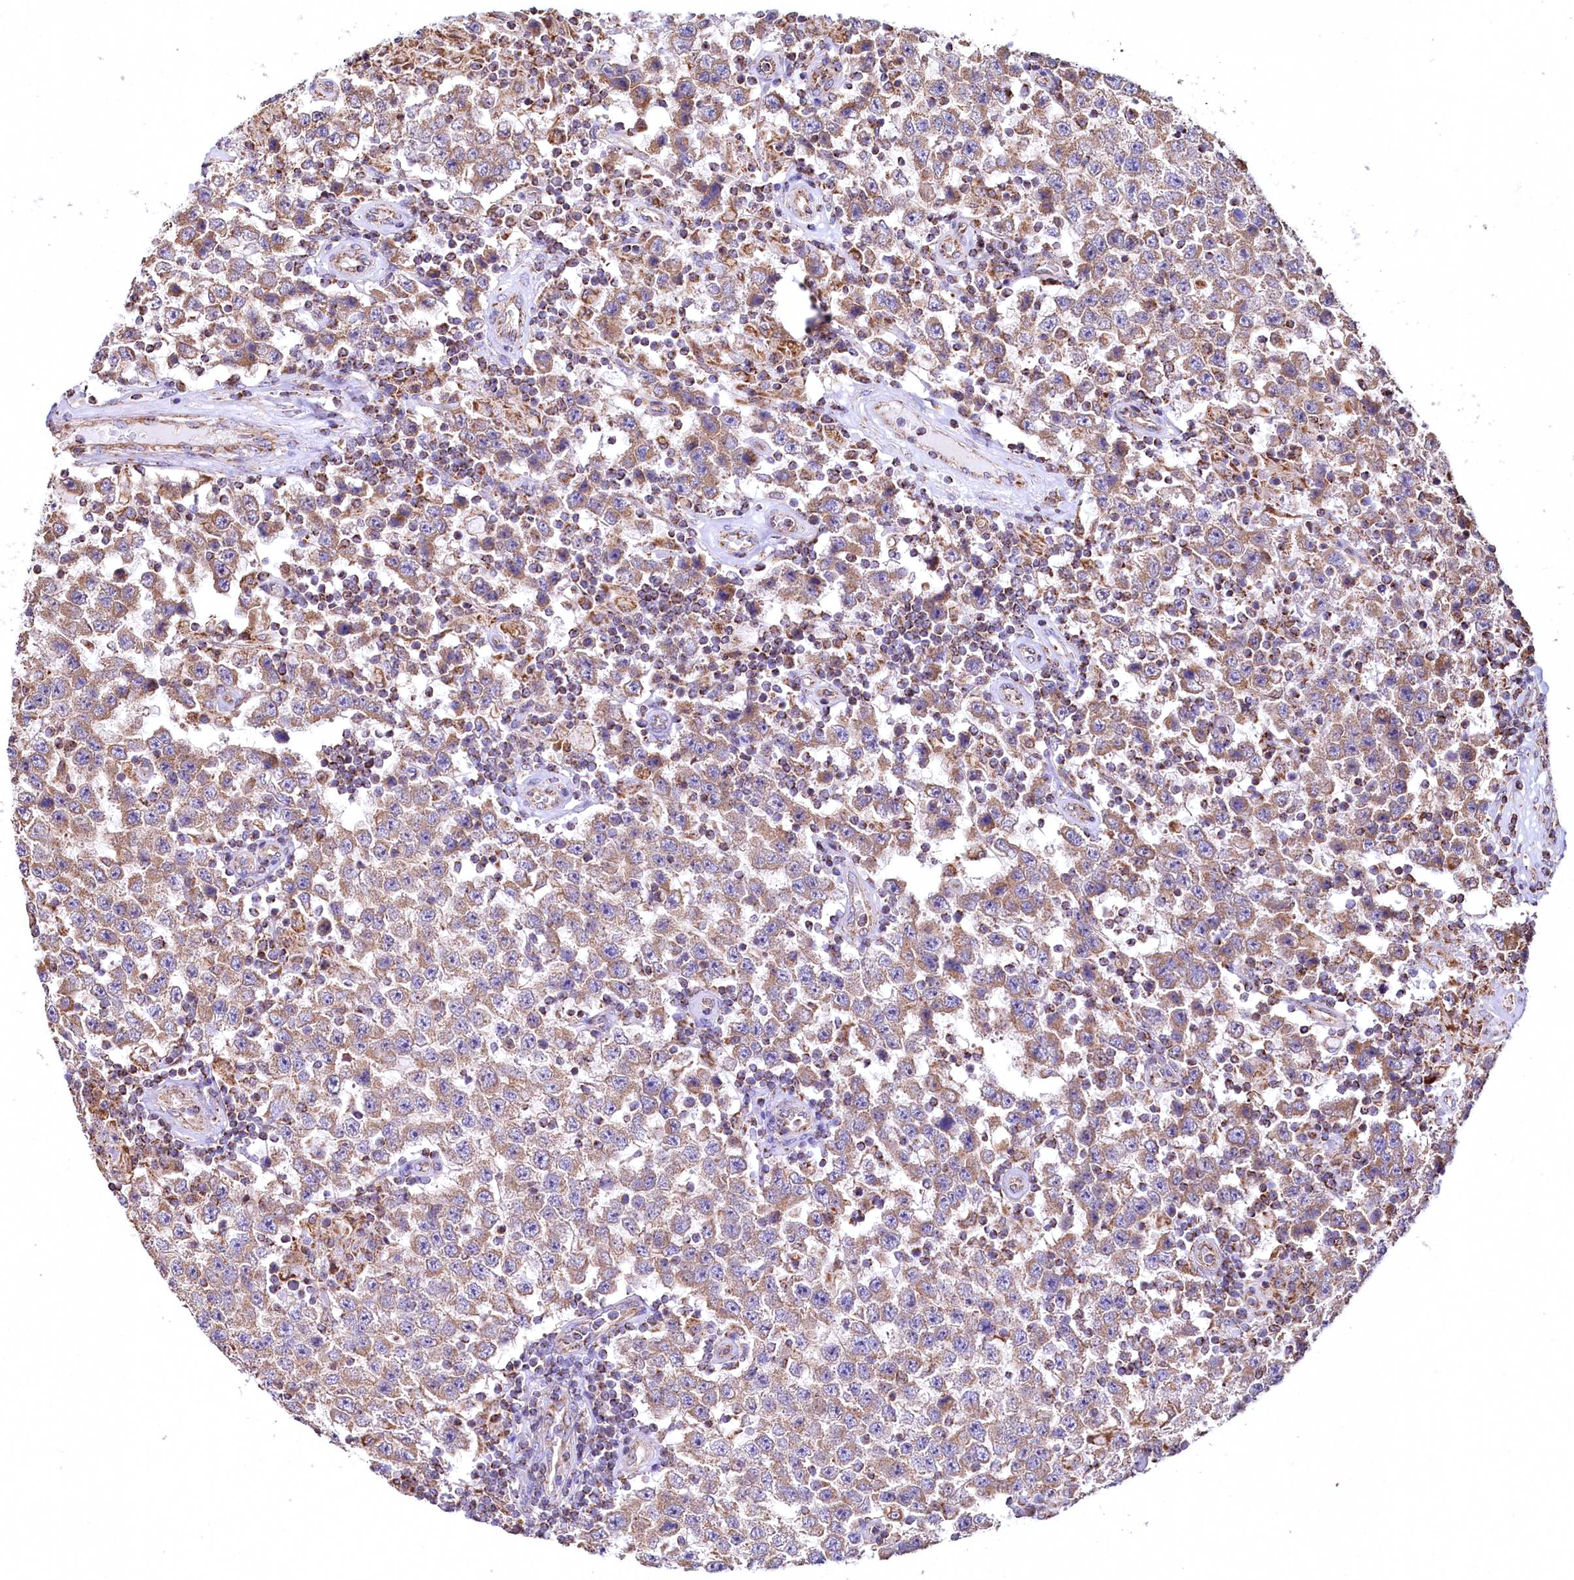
{"staining": {"intensity": "moderate", "quantity": "25%-75%", "location": "cytoplasmic/membranous"}, "tissue": "testis cancer", "cell_type": "Tumor cells", "image_type": "cancer", "snomed": [{"axis": "morphology", "description": "Normal tissue, NOS"}, {"axis": "morphology", "description": "Urothelial carcinoma, High grade"}, {"axis": "morphology", "description": "Seminoma, NOS"}, {"axis": "morphology", "description": "Carcinoma, Embryonal, NOS"}, {"axis": "topography", "description": "Urinary bladder"}, {"axis": "topography", "description": "Testis"}], "caption": "Protein expression analysis of human testis embryonal carcinoma reveals moderate cytoplasmic/membranous positivity in approximately 25%-75% of tumor cells.", "gene": "NUDT15", "patient": {"sex": "male", "age": 41}}